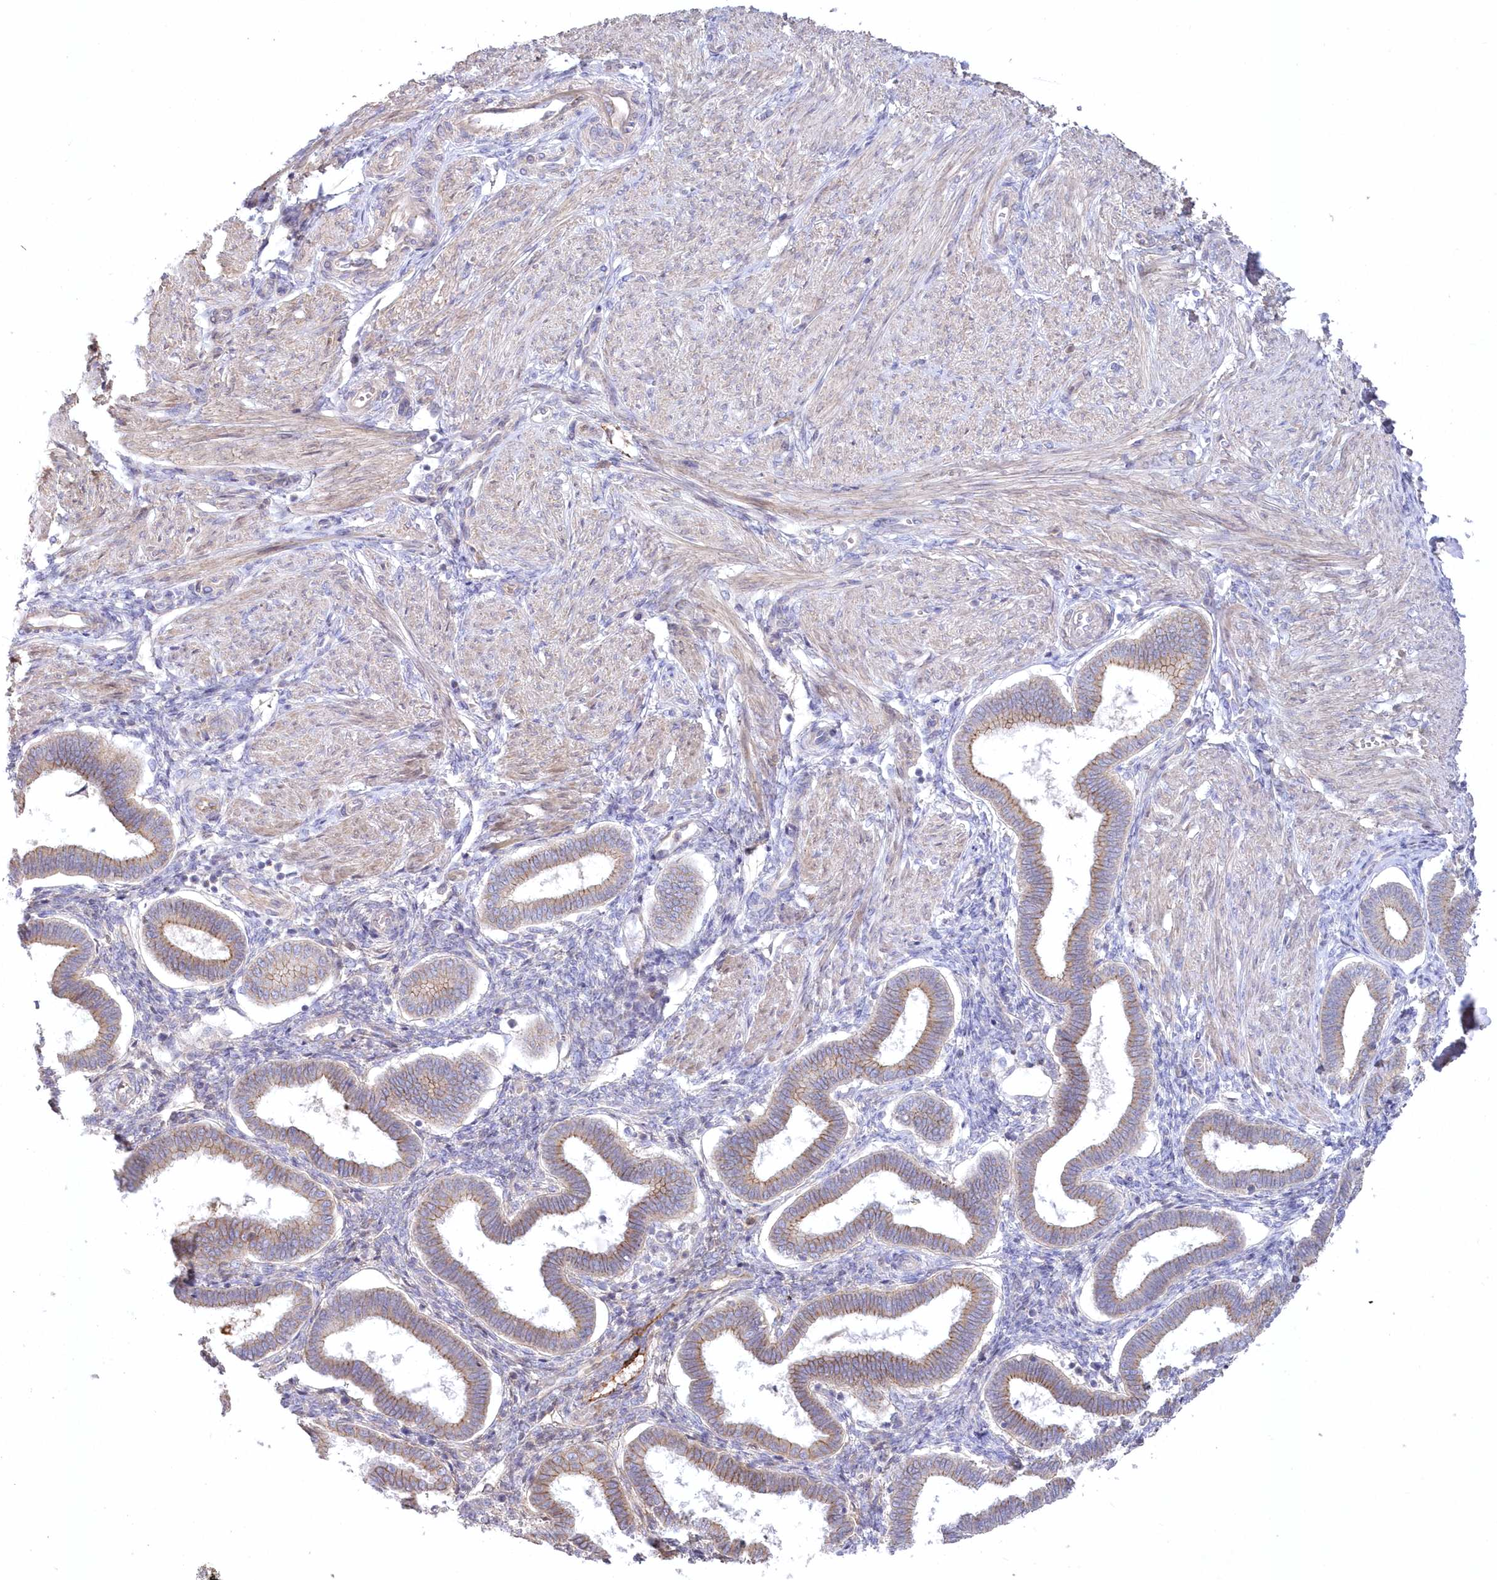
{"staining": {"intensity": "weak", "quantity": "<25%", "location": "cytoplasmic/membranous"}, "tissue": "endometrium", "cell_type": "Cells in endometrial stroma", "image_type": "normal", "snomed": [{"axis": "morphology", "description": "Normal tissue, NOS"}, {"axis": "topography", "description": "Endometrium"}], "caption": "IHC image of unremarkable endometrium stained for a protein (brown), which reveals no staining in cells in endometrial stroma.", "gene": "WBP1L", "patient": {"sex": "female", "age": 24}}